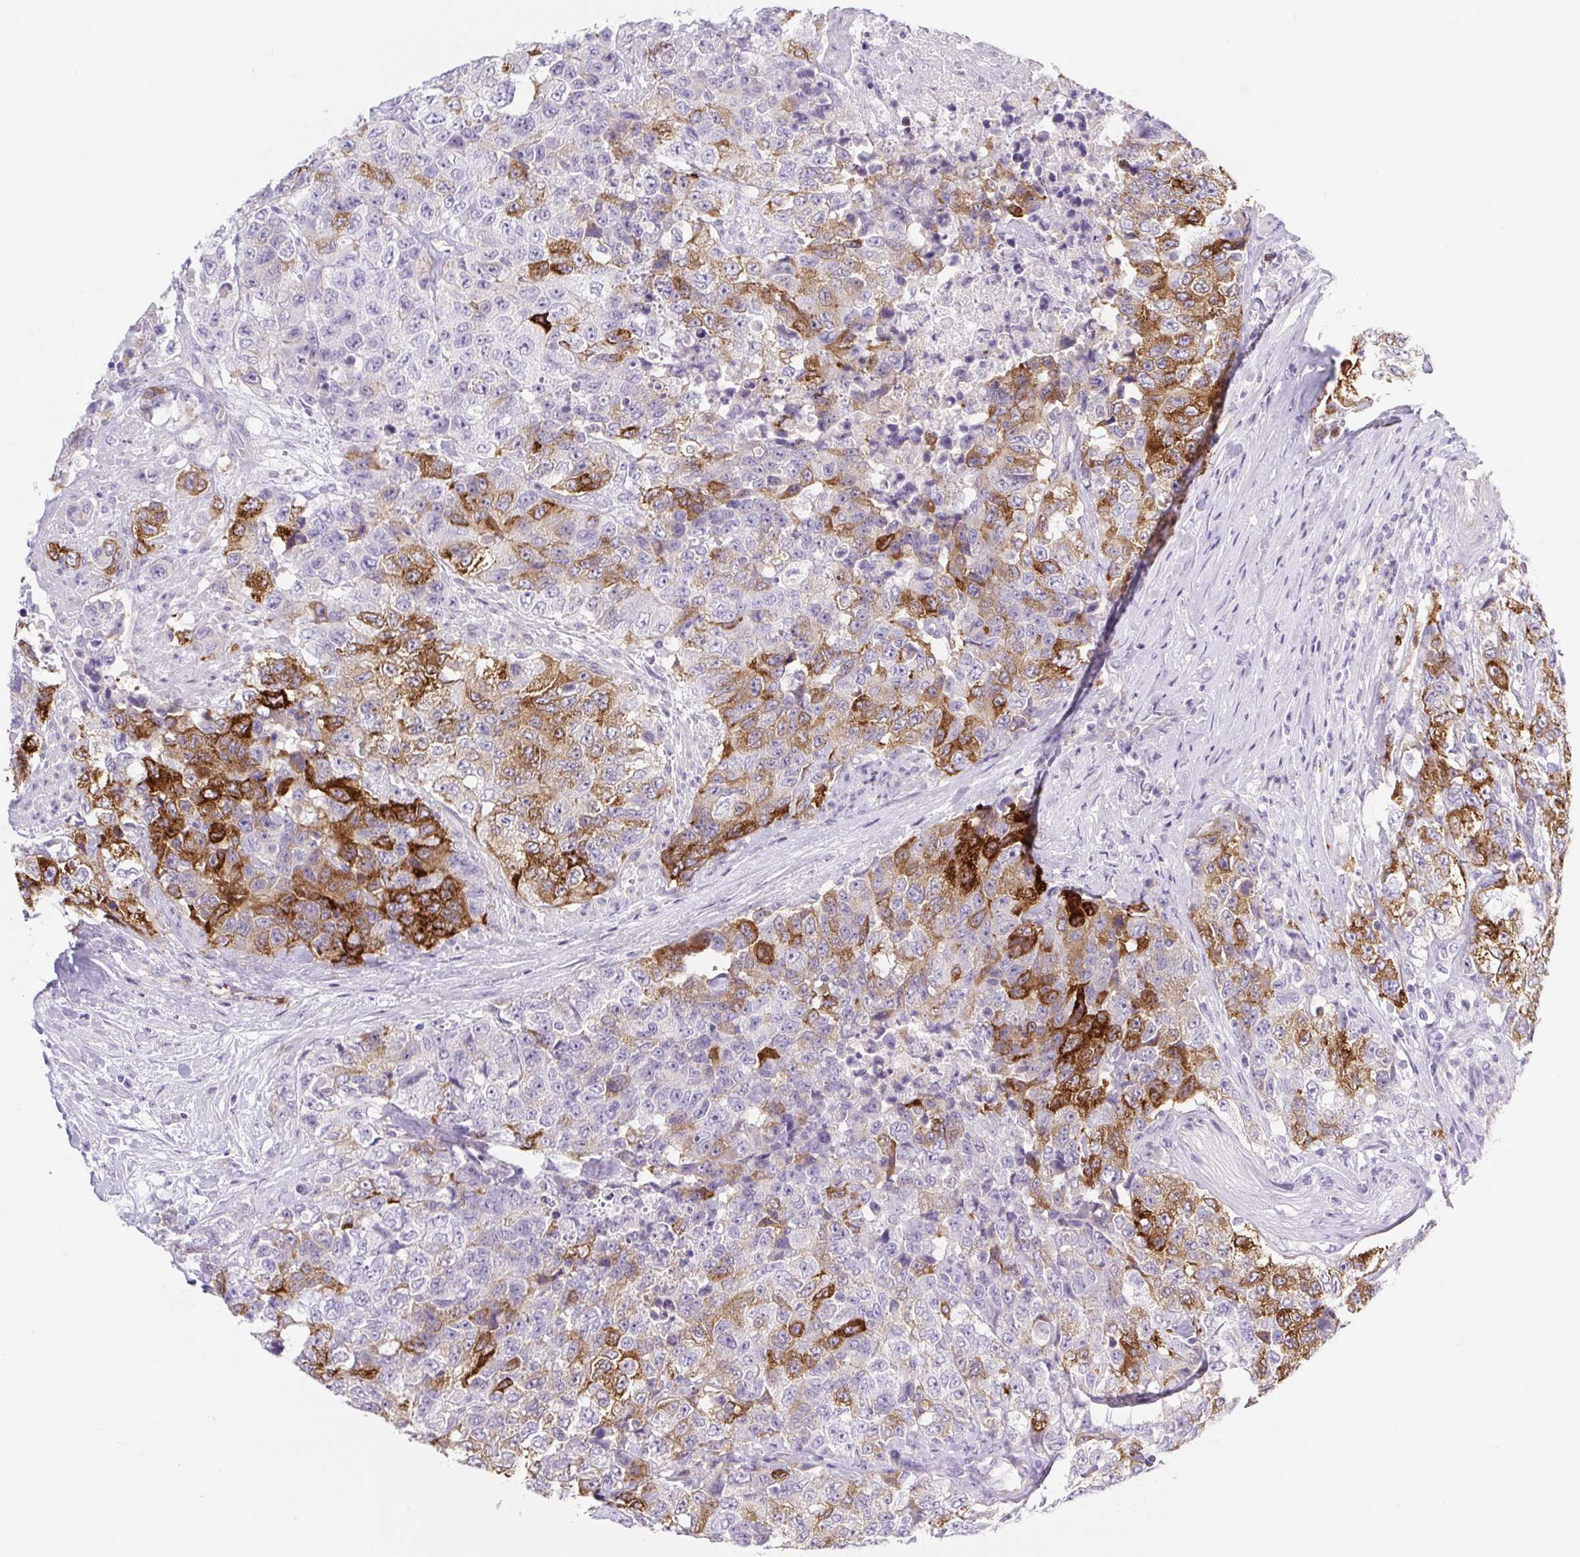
{"staining": {"intensity": "strong", "quantity": "25%-75%", "location": "cytoplasmic/membranous"}, "tissue": "urothelial cancer", "cell_type": "Tumor cells", "image_type": "cancer", "snomed": [{"axis": "morphology", "description": "Urothelial carcinoma, High grade"}, {"axis": "topography", "description": "Urinary bladder"}], "caption": "Tumor cells show high levels of strong cytoplasmic/membranous expression in approximately 25%-75% of cells in urothelial cancer. The protein is shown in brown color, while the nuclei are stained blue.", "gene": "BCAS1", "patient": {"sex": "female", "age": 78}}